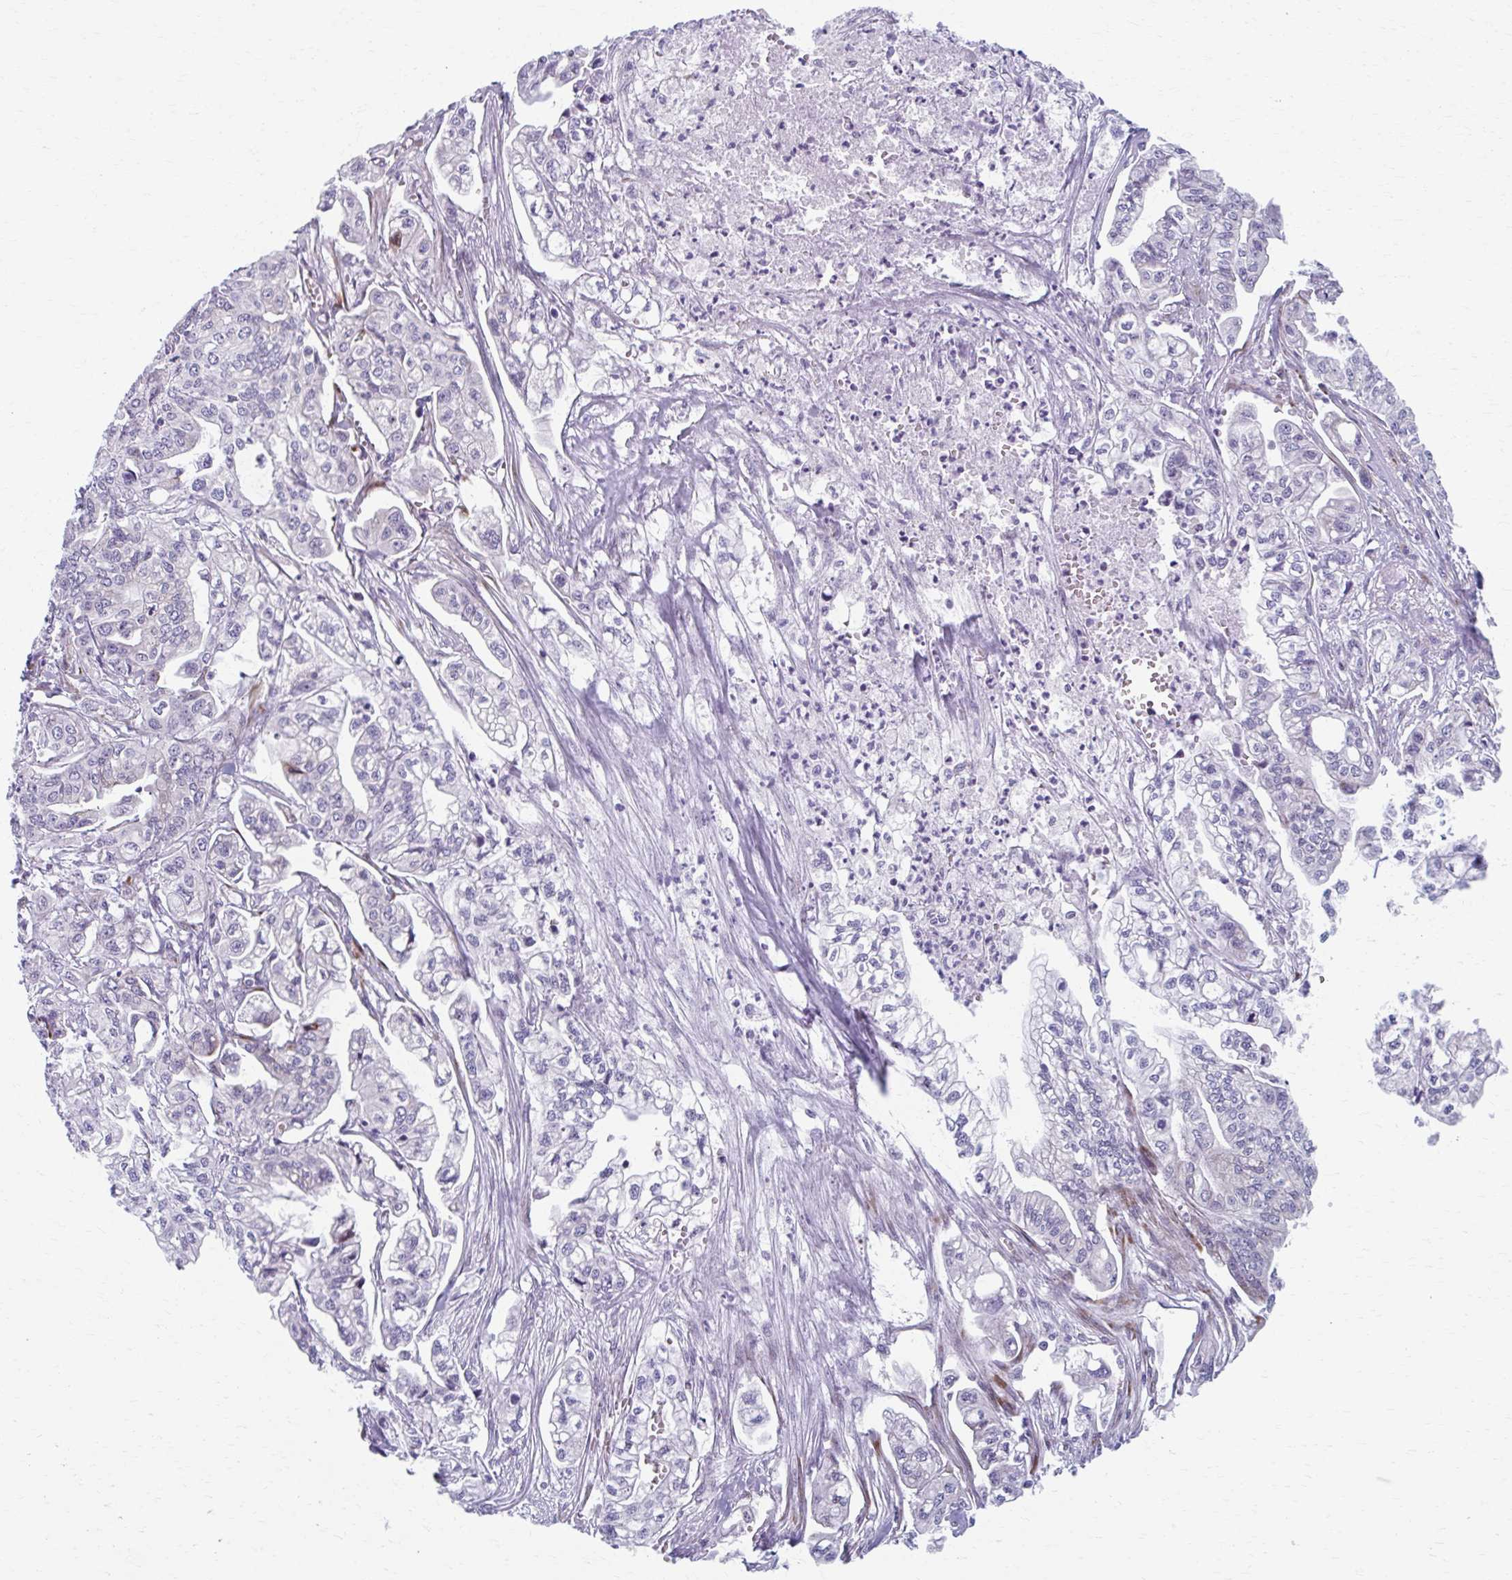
{"staining": {"intensity": "negative", "quantity": "none", "location": "none"}, "tissue": "pancreatic cancer", "cell_type": "Tumor cells", "image_type": "cancer", "snomed": [{"axis": "morphology", "description": "Adenocarcinoma, NOS"}, {"axis": "topography", "description": "Pancreas"}], "caption": "Tumor cells show no significant expression in pancreatic cancer.", "gene": "OLFM2", "patient": {"sex": "male", "age": 68}}